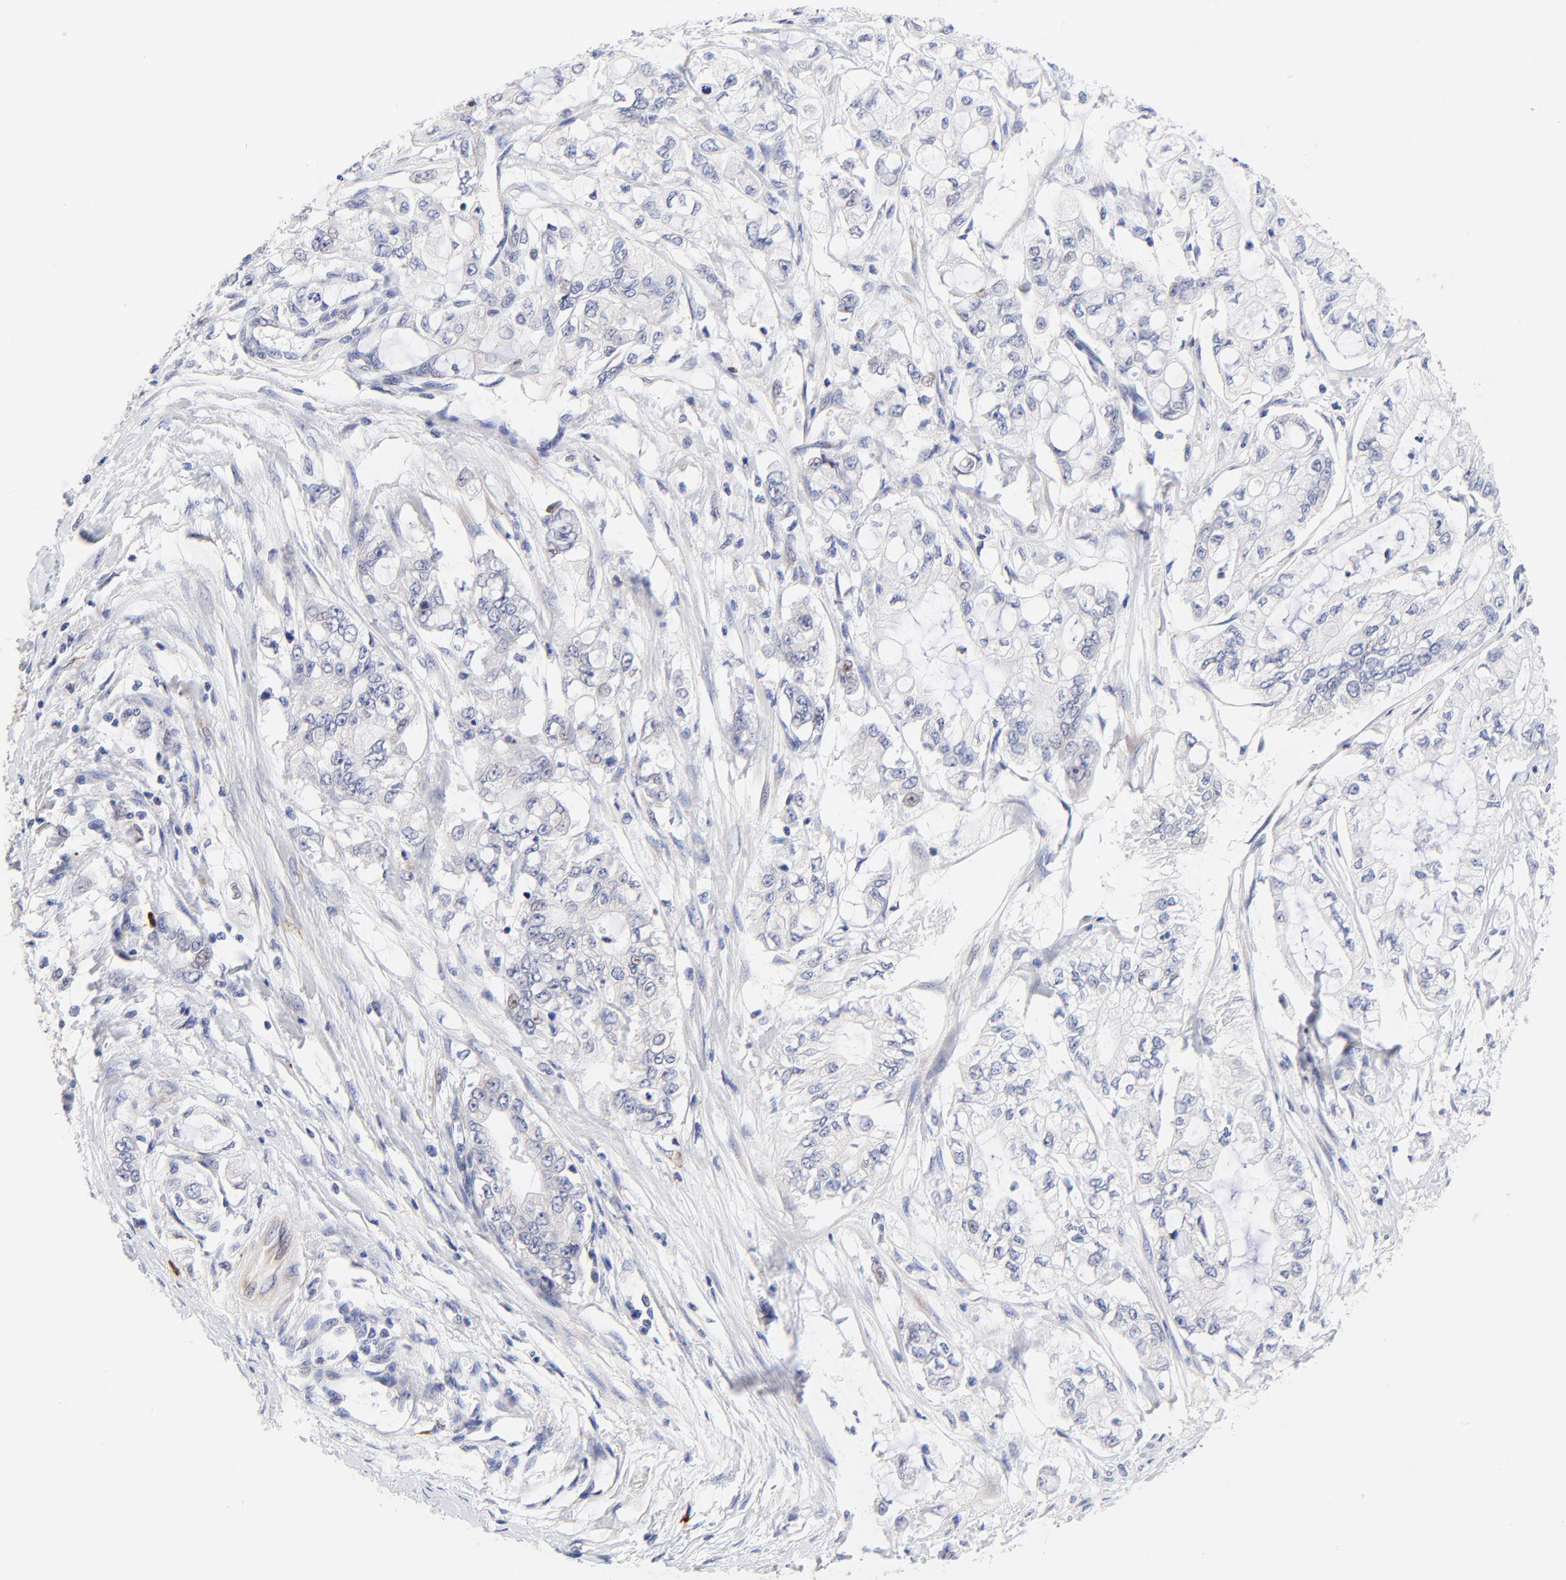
{"staining": {"intensity": "negative", "quantity": "none", "location": "none"}, "tissue": "pancreatic cancer", "cell_type": "Tumor cells", "image_type": "cancer", "snomed": [{"axis": "morphology", "description": "Adenocarcinoma, NOS"}, {"axis": "topography", "description": "Pancreas"}], "caption": "Immunohistochemical staining of pancreatic adenocarcinoma reveals no significant staining in tumor cells.", "gene": "AFF2", "patient": {"sex": "male", "age": 79}}